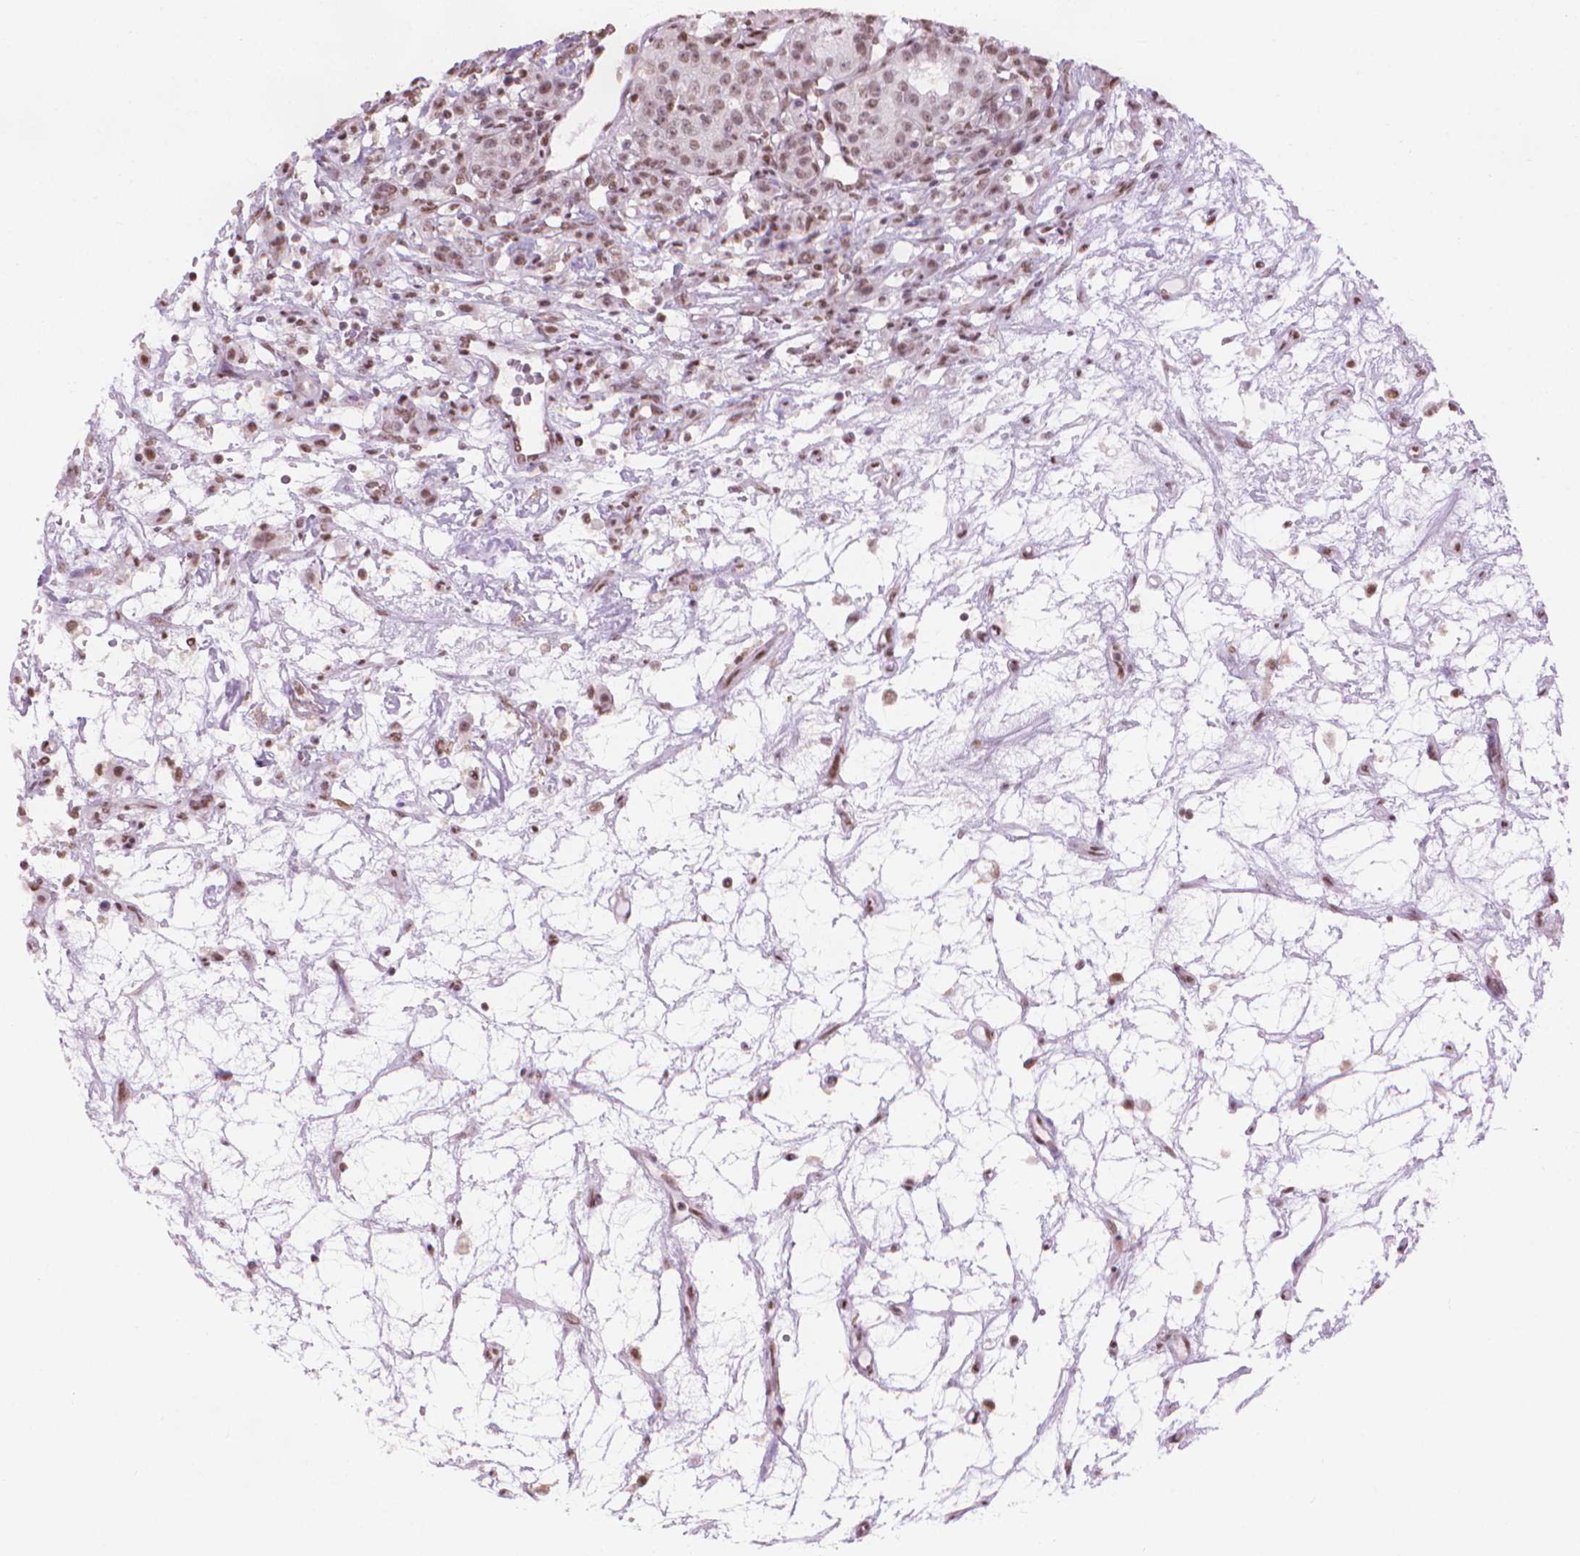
{"staining": {"intensity": "moderate", "quantity": "25%-75%", "location": "nuclear"}, "tissue": "renal cancer", "cell_type": "Tumor cells", "image_type": "cancer", "snomed": [{"axis": "morphology", "description": "Adenocarcinoma, NOS"}, {"axis": "topography", "description": "Kidney"}], "caption": "Human renal cancer (adenocarcinoma) stained for a protein (brown) displays moderate nuclear positive staining in about 25%-75% of tumor cells.", "gene": "PIAS2", "patient": {"sex": "female", "age": 63}}